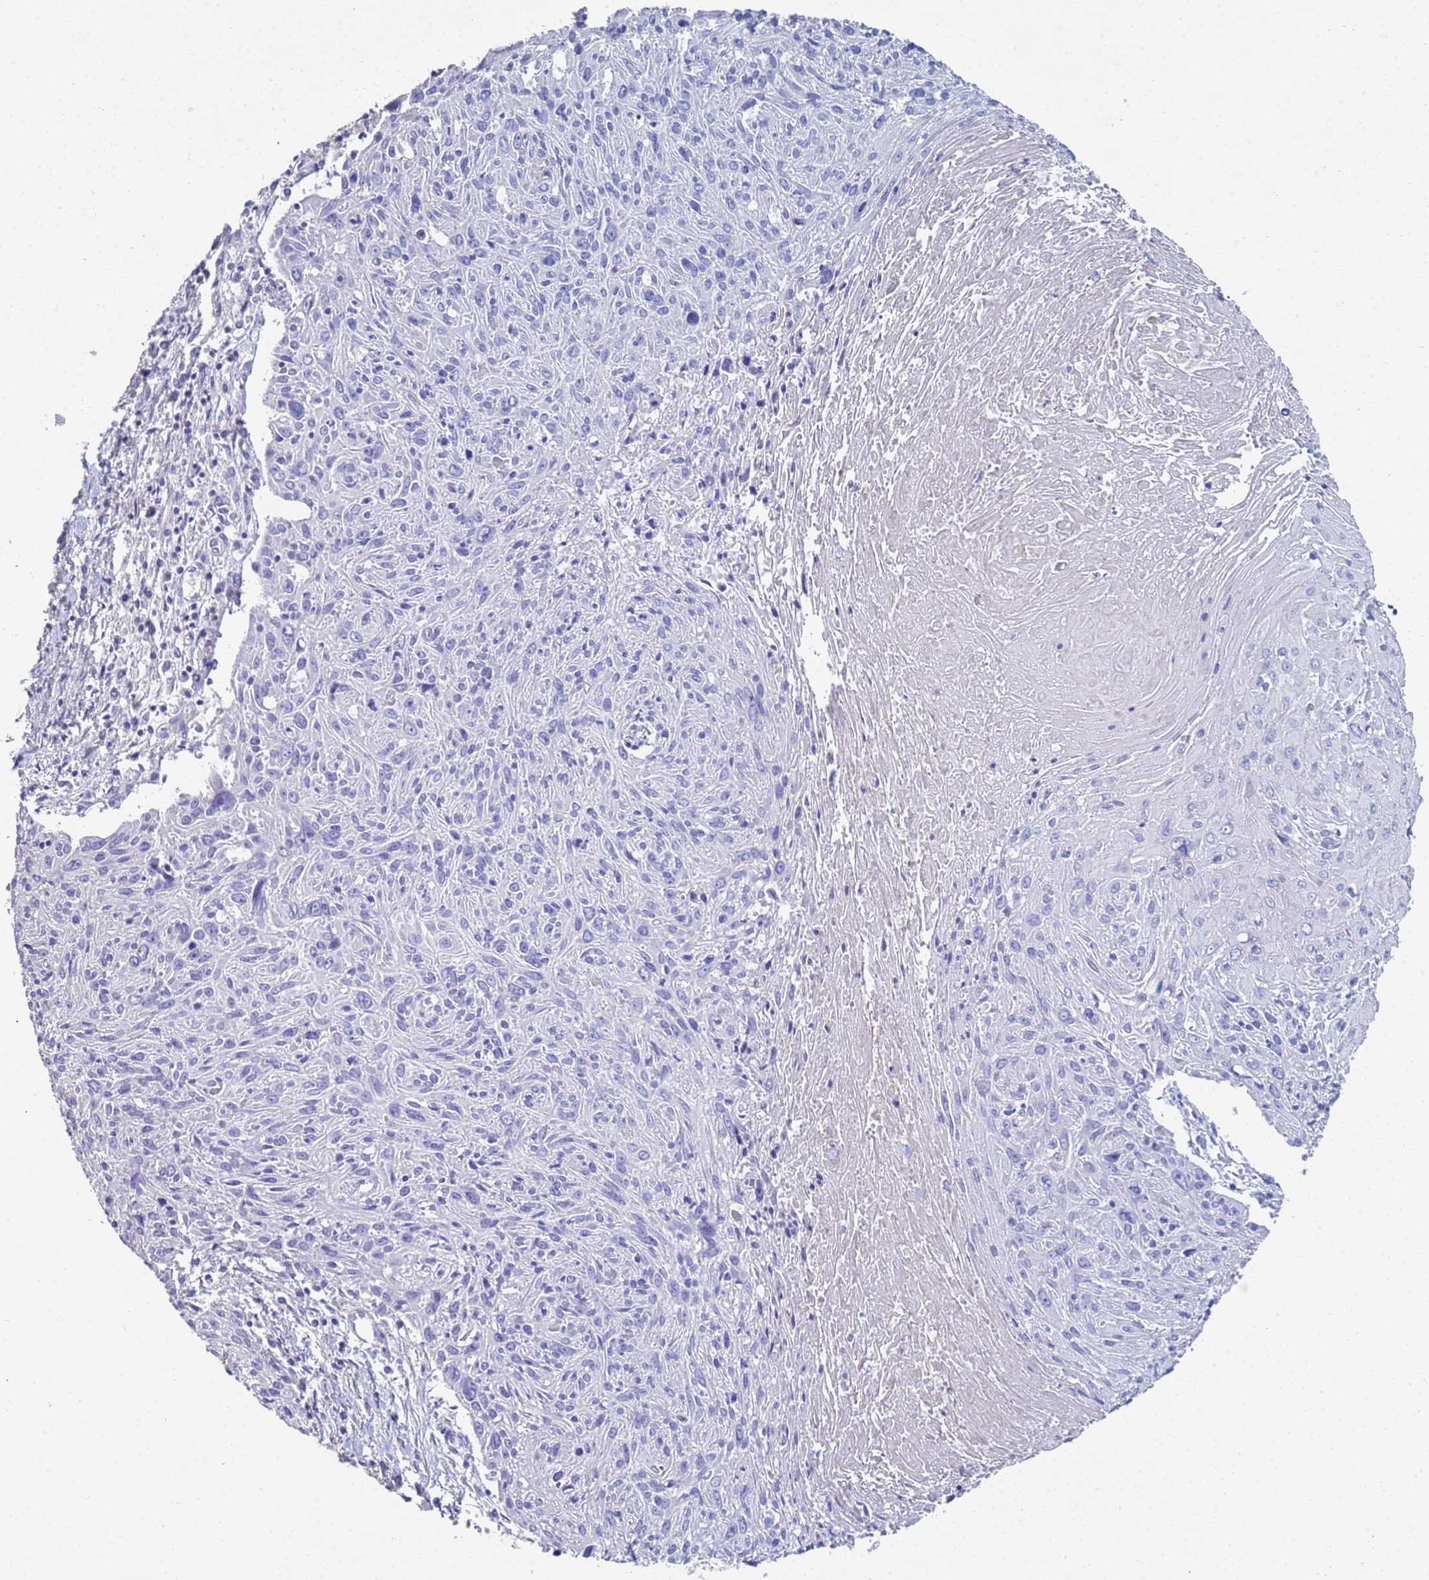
{"staining": {"intensity": "negative", "quantity": "none", "location": "none"}, "tissue": "cervical cancer", "cell_type": "Tumor cells", "image_type": "cancer", "snomed": [{"axis": "morphology", "description": "Squamous cell carcinoma, NOS"}, {"axis": "topography", "description": "Cervix"}], "caption": "Cervical cancer (squamous cell carcinoma) stained for a protein using immunohistochemistry shows no staining tumor cells.", "gene": "ABCA8", "patient": {"sex": "female", "age": 51}}